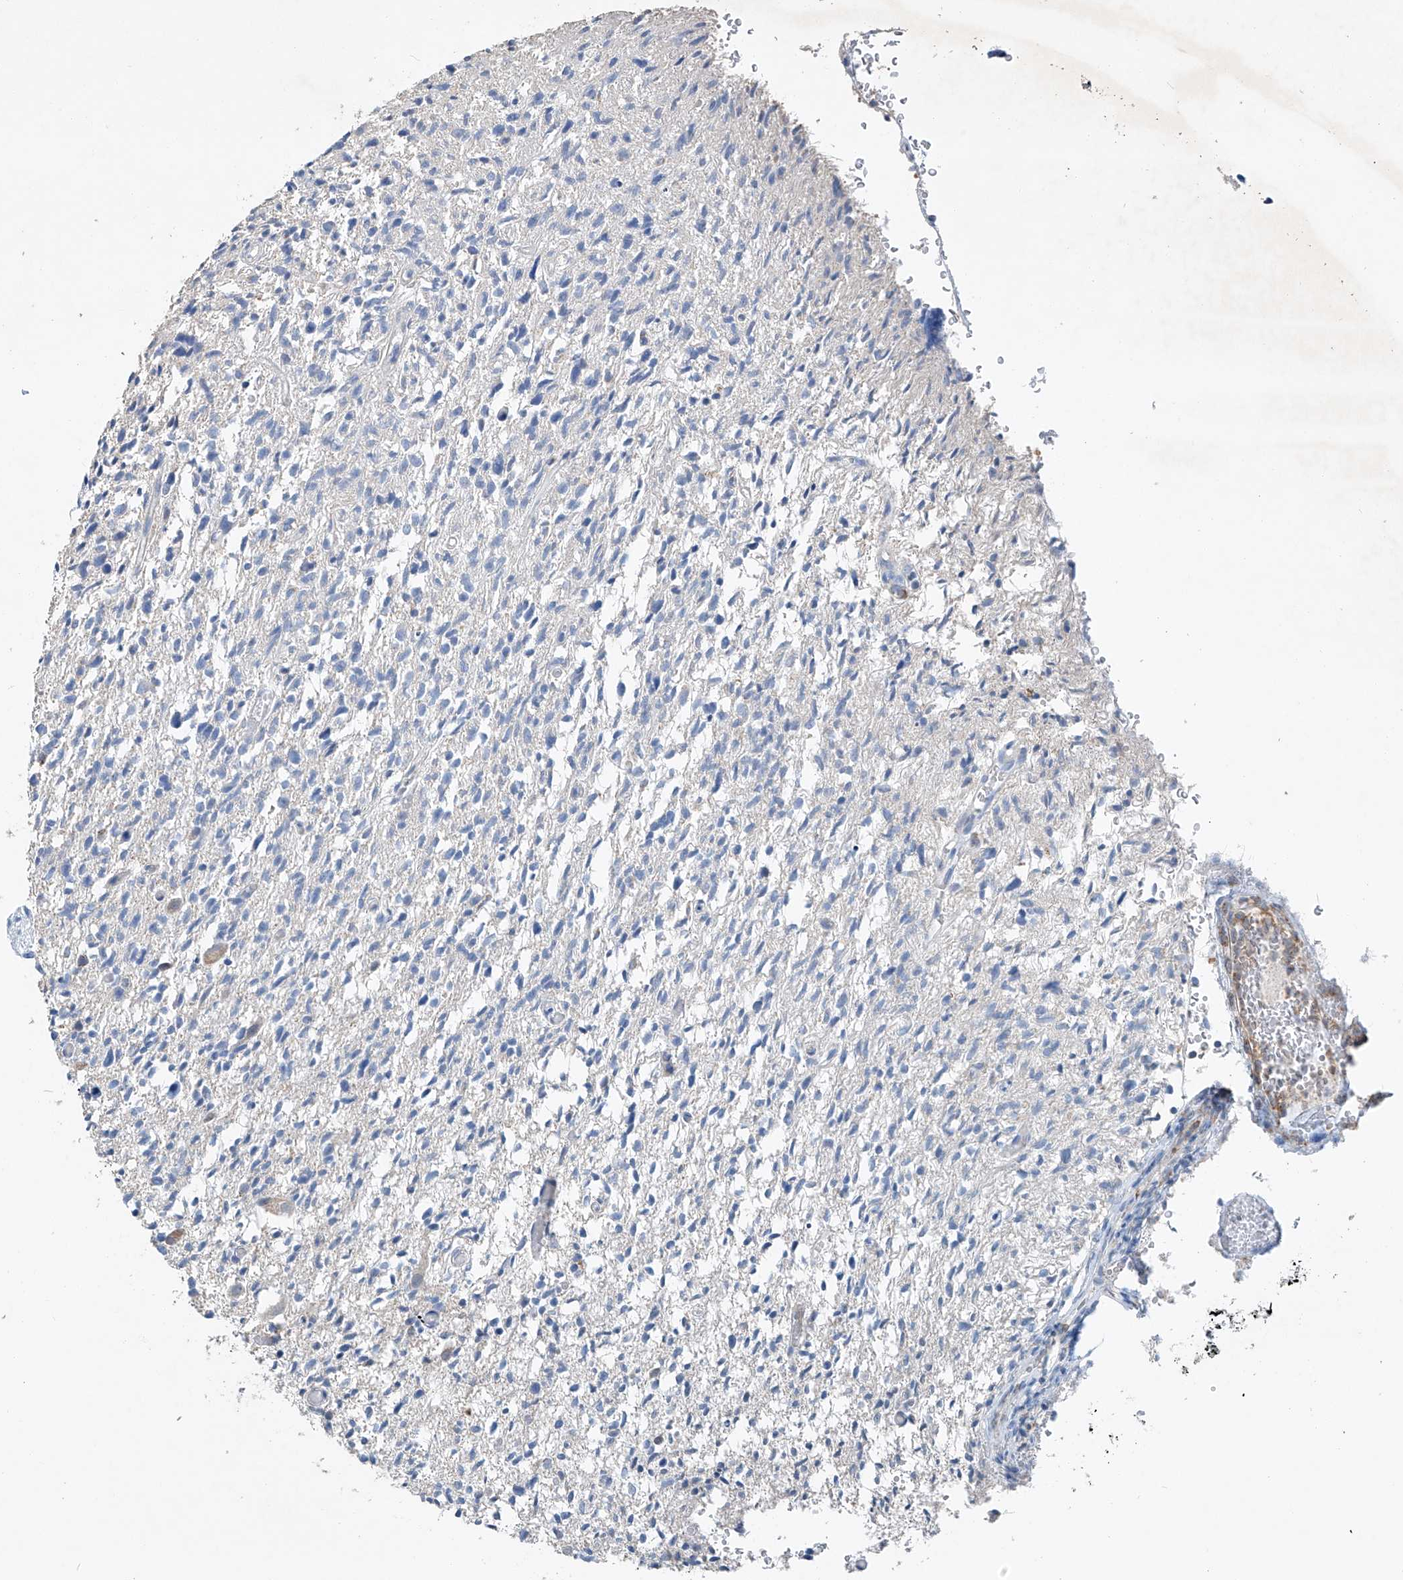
{"staining": {"intensity": "negative", "quantity": "none", "location": "none"}, "tissue": "glioma", "cell_type": "Tumor cells", "image_type": "cancer", "snomed": [{"axis": "morphology", "description": "Glioma, malignant, High grade"}, {"axis": "topography", "description": "Brain"}], "caption": "The IHC micrograph has no significant positivity in tumor cells of malignant glioma (high-grade) tissue.", "gene": "KLF15", "patient": {"sex": "female", "age": 57}}